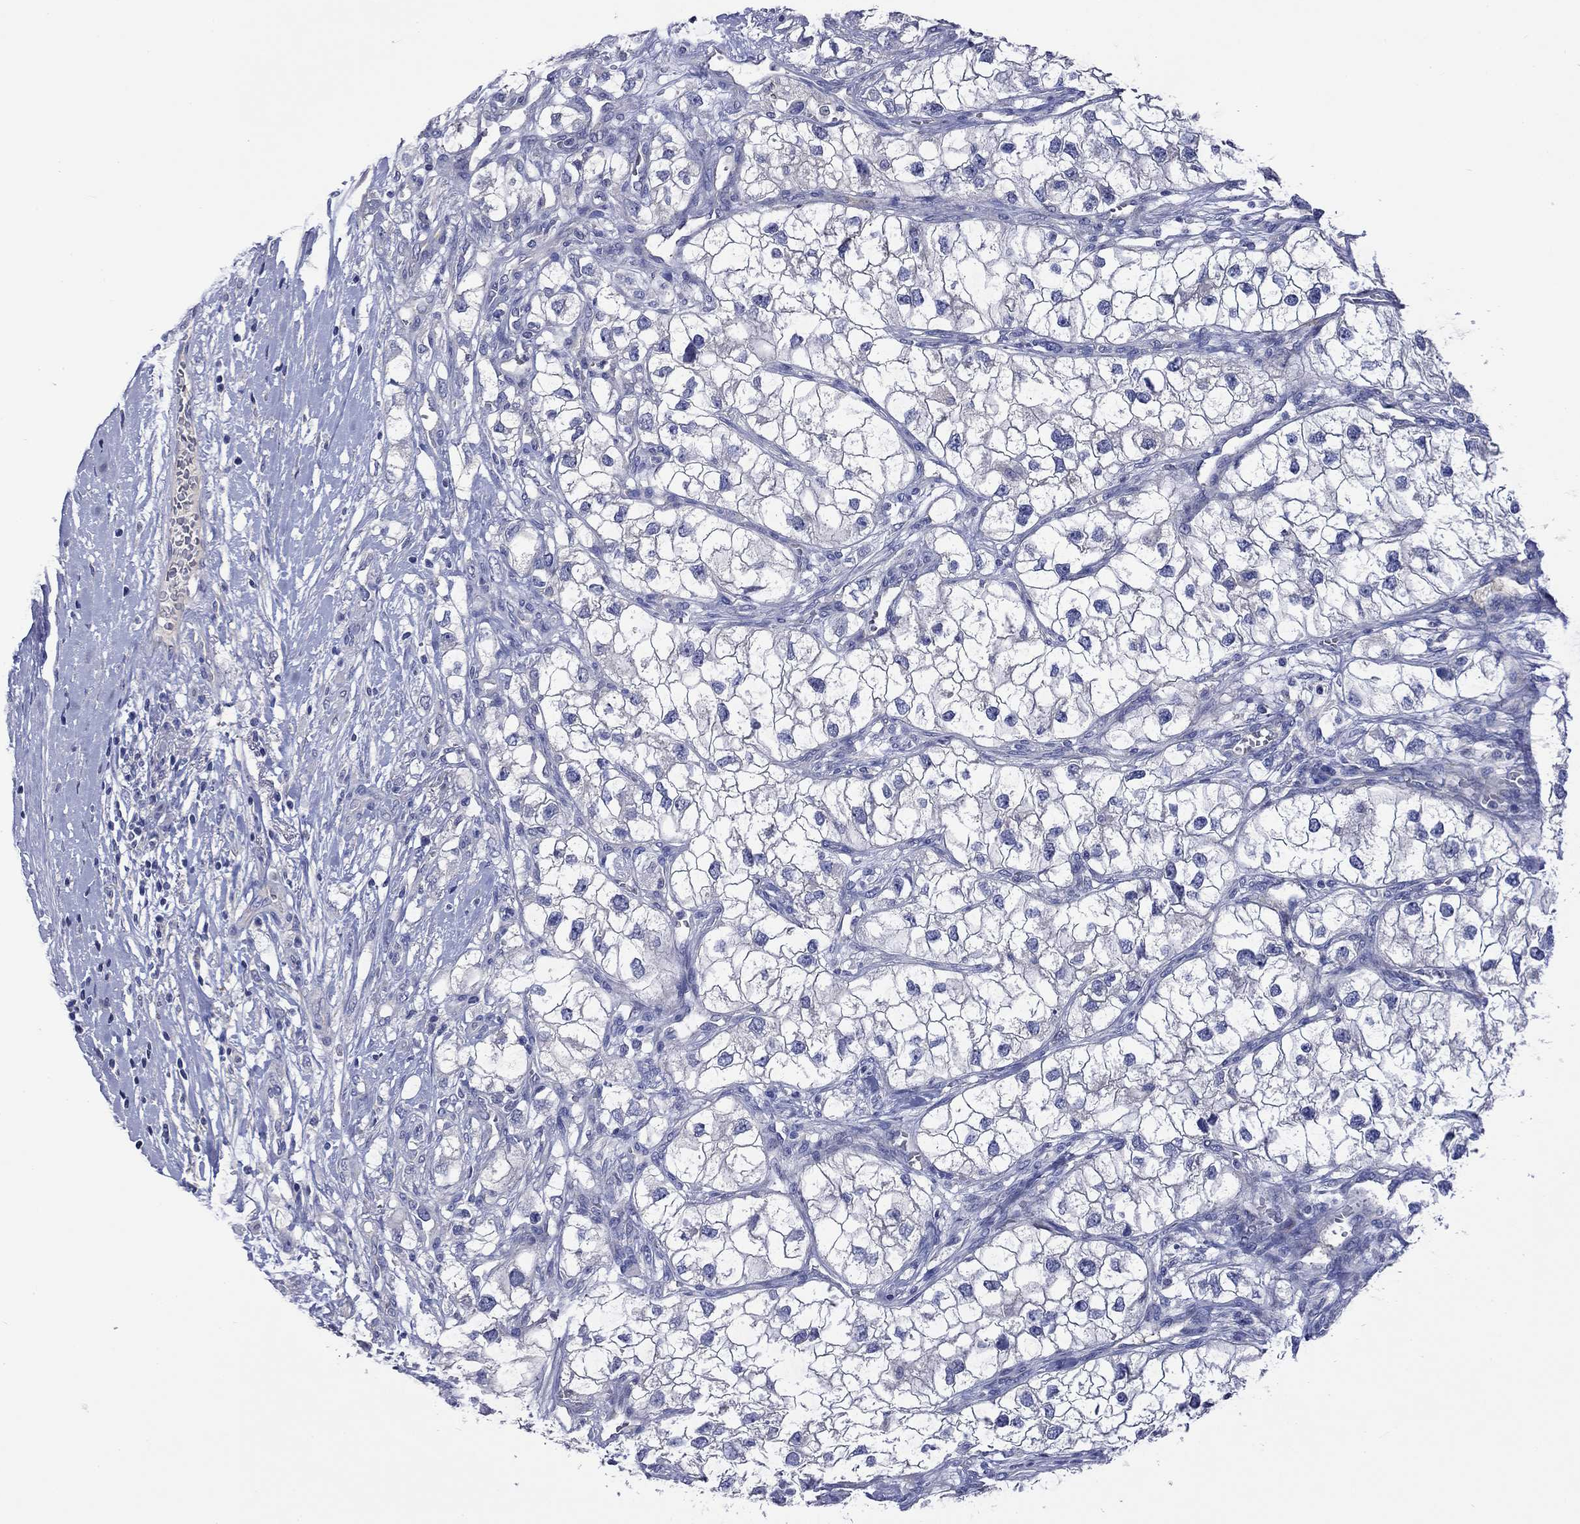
{"staining": {"intensity": "negative", "quantity": "none", "location": "none"}, "tissue": "renal cancer", "cell_type": "Tumor cells", "image_type": "cancer", "snomed": [{"axis": "morphology", "description": "Adenocarcinoma, NOS"}, {"axis": "topography", "description": "Kidney"}], "caption": "A histopathology image of renal cancer (adenocarcinoma) stained for a protein demonstrates no brown staining in tumor cells. The staining was performed using DAB (3,3'-diaminobenzidine) to visualize the protein expression in brown, while the nuclei were stained in blue with hematoxylin (Magnification: 20x).", "gene": "CNDP1", "patient": {"sex": "male", "age": 59}}